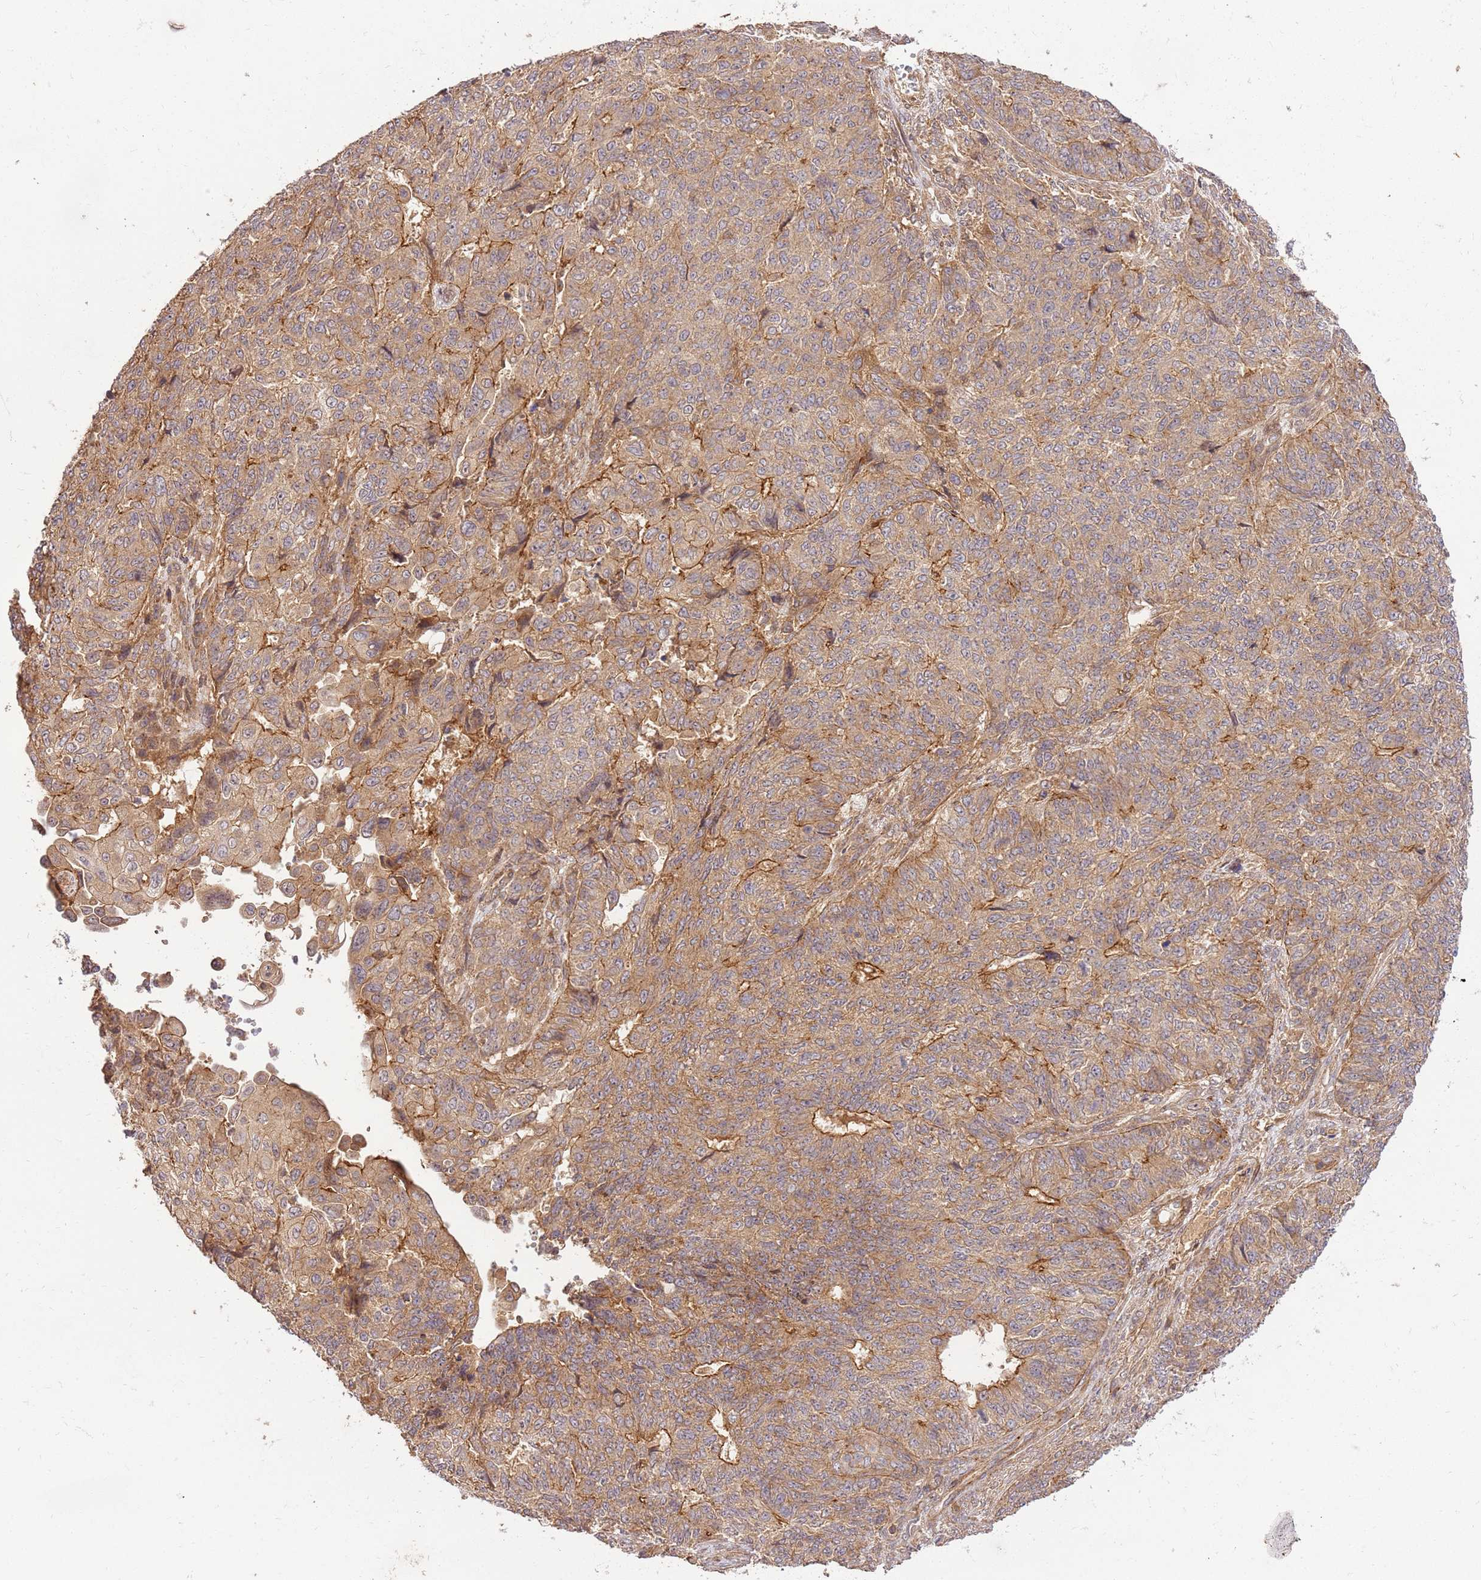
{"staining": {"intensity": "moderate", "quantity": "25%-75%", "location": "cytoplasmic/membranous"}, "tissue": "endometrial cancer", "cell_type": "Tumor cells", "image_type": "cancer", "snomed": [{"axis": "morphology", "description": "Adenocarcinoma, NOS"}, {"axis": "topography", "description": "Endometrium"}], "caption": "Adenocarcinoma (endometrial) stained for a protein (brown) reveals moderate cytoplasmic/membranous positive staining in approximately 25%-75% of tumor cells.", "gene": "GAREM1", "patient": {"sex": "female", "age": 32}}